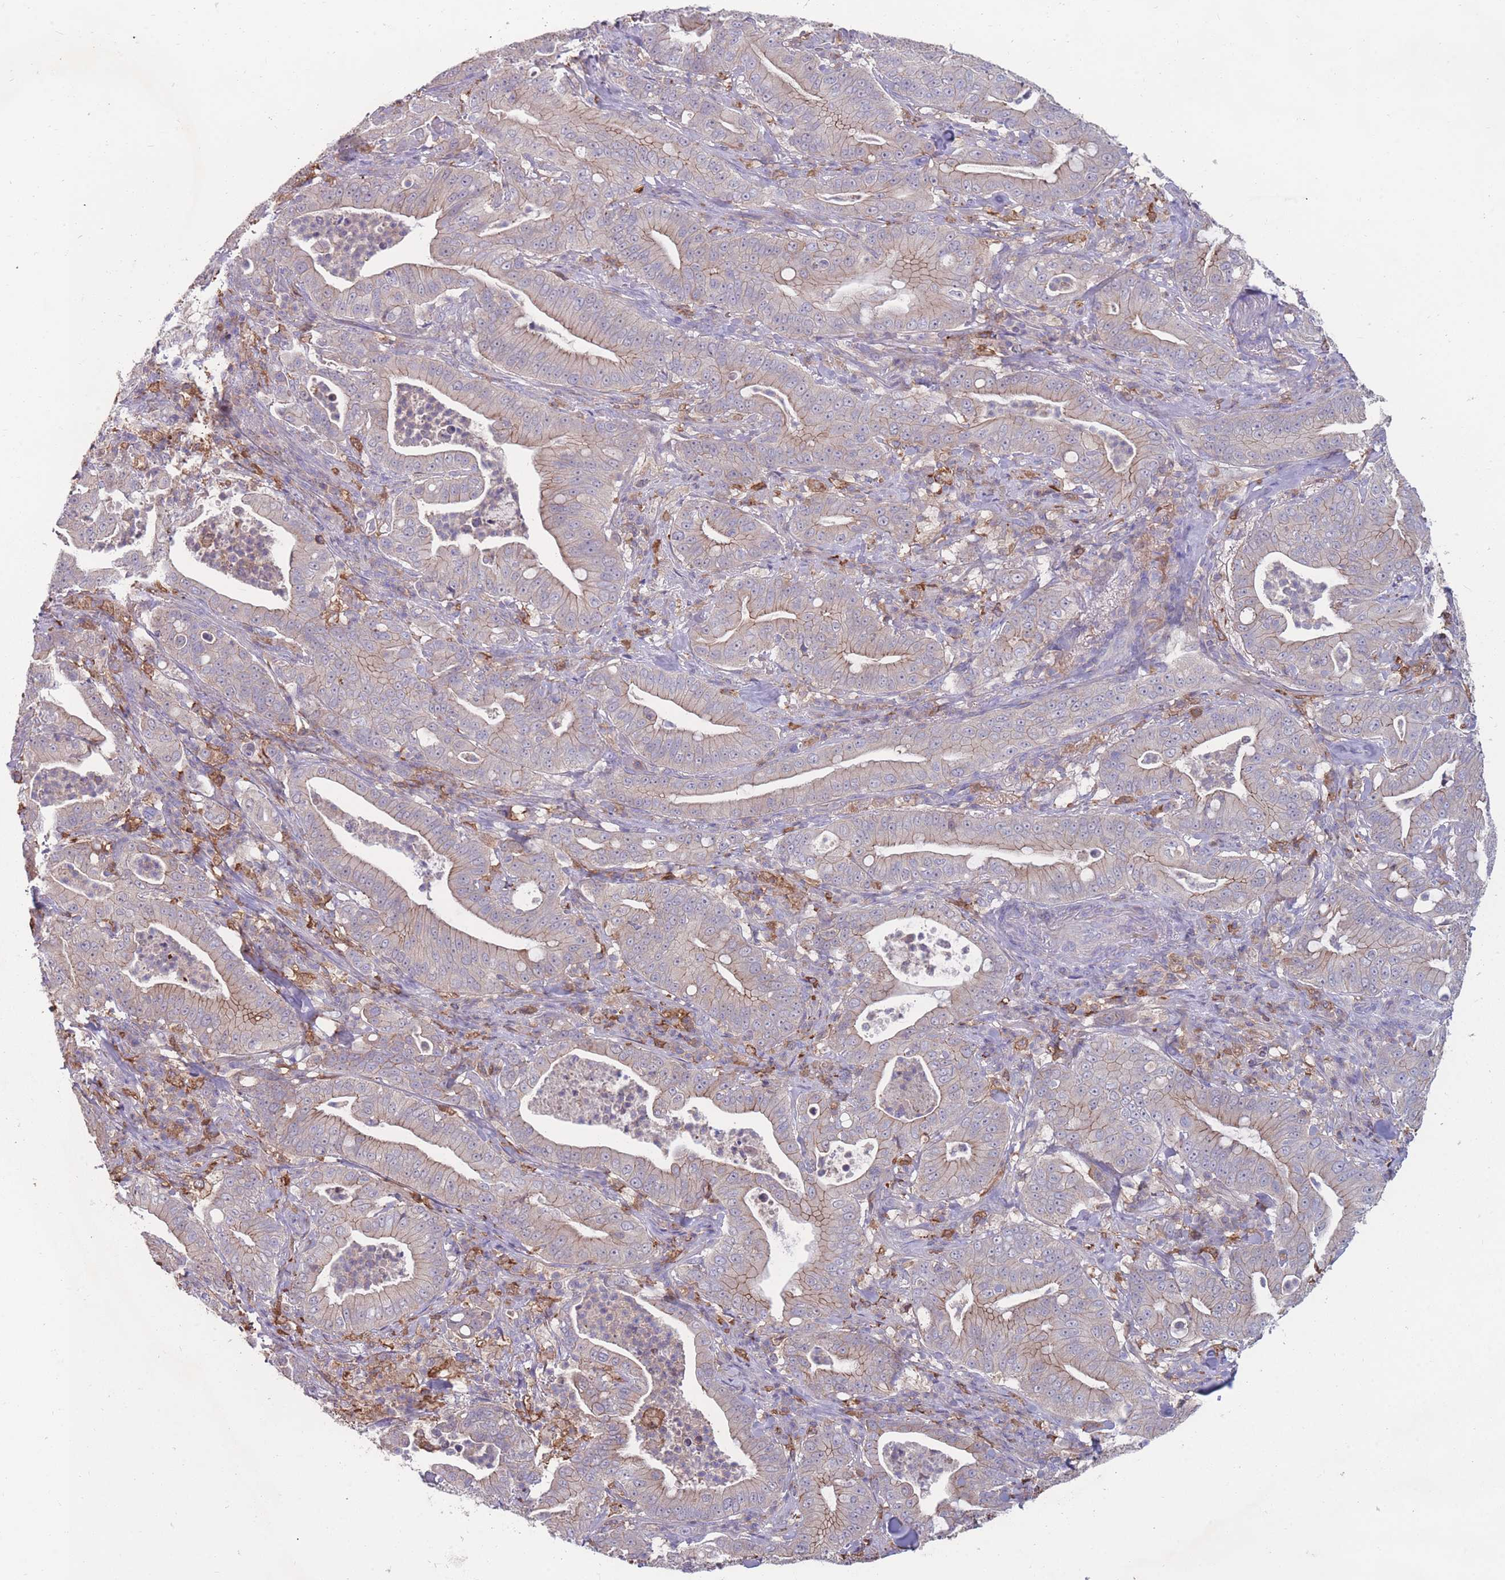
{"staining": {"intensity": "weak", "quantity": "25%-75%", "location": "cytoplasmic/membranous"}, "tissue": "pancreatic cancer", "cell_type": "Tumor cells", "image_type": "cancer", "snomed": [{"axis": "morphology", "description": "Adenocarcinoma, NOS"}, {"axis": "topography", "description": "Pancreas"}], "caption": "DAB immunohistochemical staining of pancreatic cancer shows weak cytoplasmic/membranous protein positivity in about 25%-75% of tumor cells. The staining was performed using DAB, with brown indicating positive protein expression. Nuclei are stained blue with hematoxylin.", "gene": "CD33", "patient": {"sex": "male", "age": 71}}